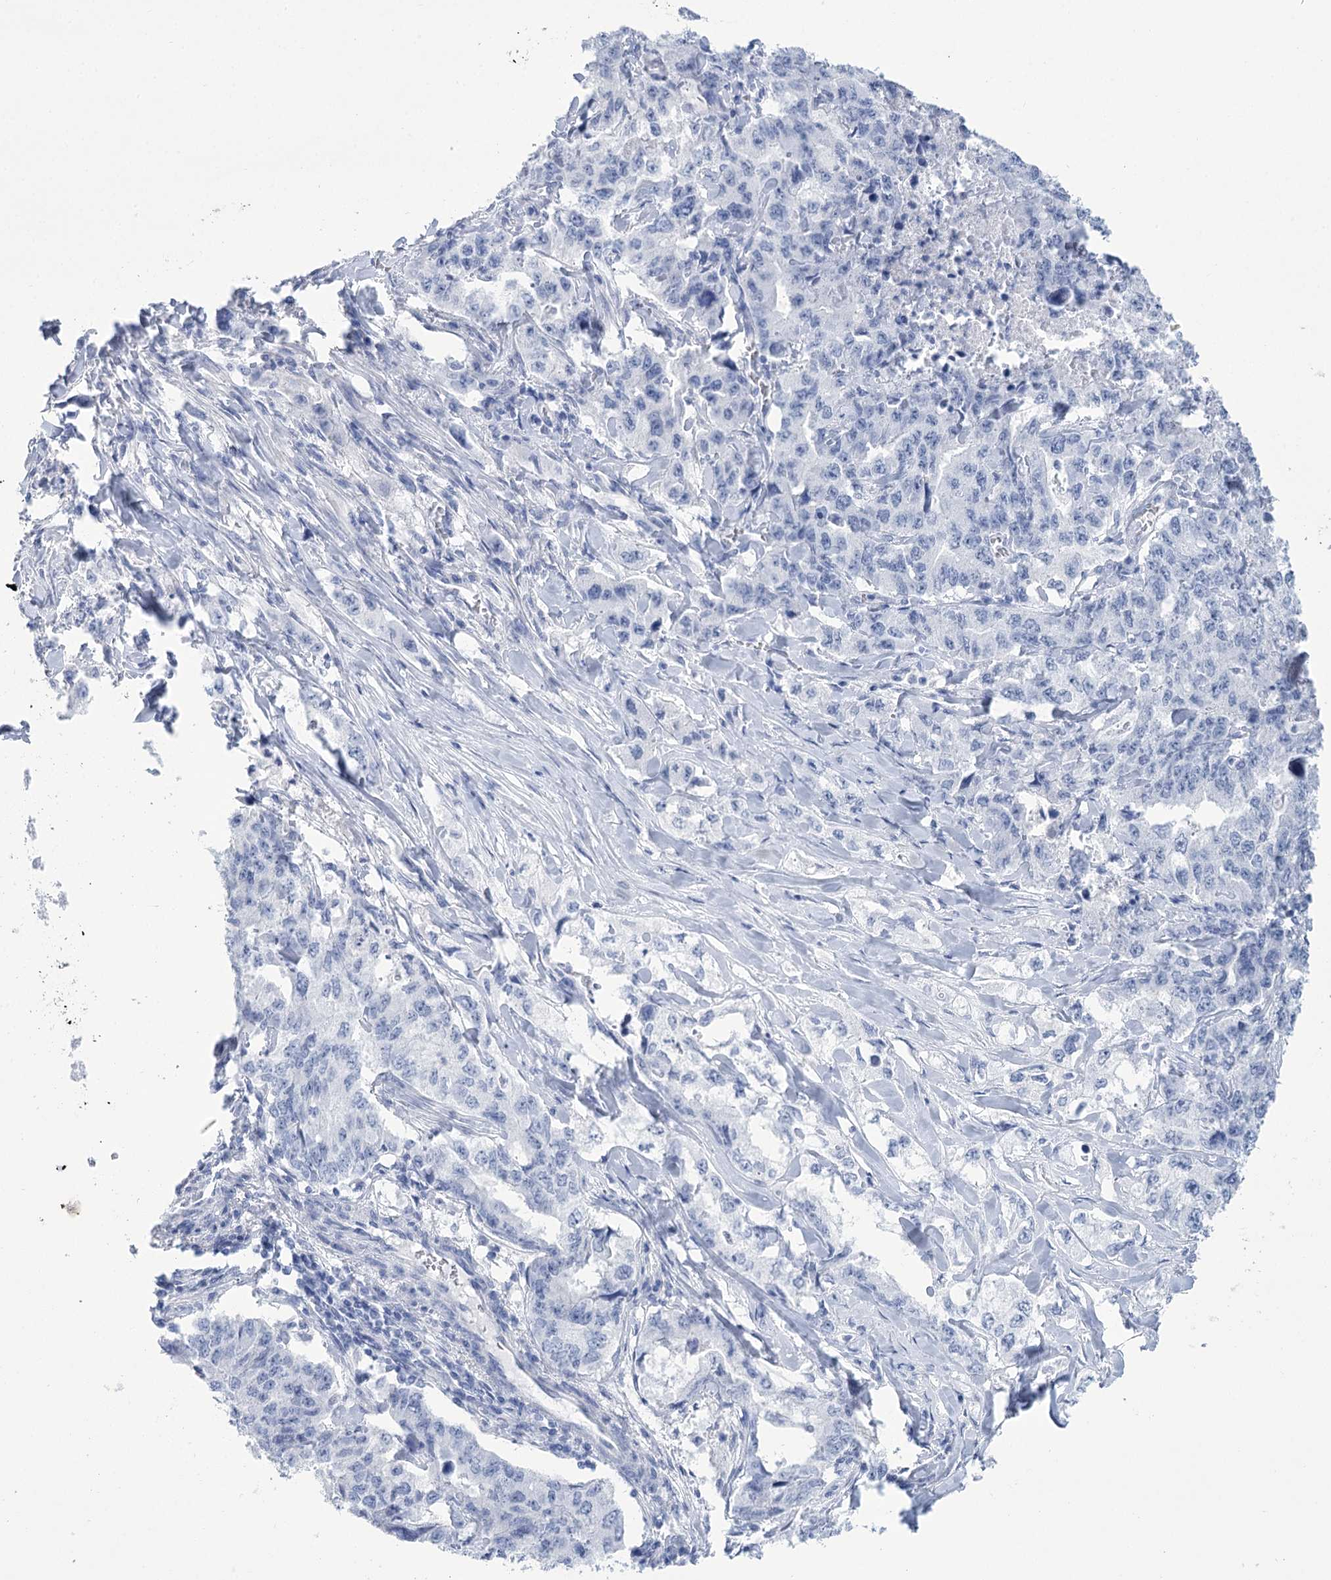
{"staining": {"intensity": "negative", "quantity": "none", "location": "none"}, "tissue": "lung cancer", "cell_type": "Tumor cells", "image_type": "cancer", "snomed": [{"axis": "morphology", "description": "Adenocarcinoma, NOS"}, {"axis": "topography", "description": "Lung"}], "caption": "The immunohistochemistry photomicrograph has no significant expression in tumor cells of lung cancer (adenocarcinoma) tissue.", "gene": "PBLD", "patient": {"sex": "female", "age": 51}}